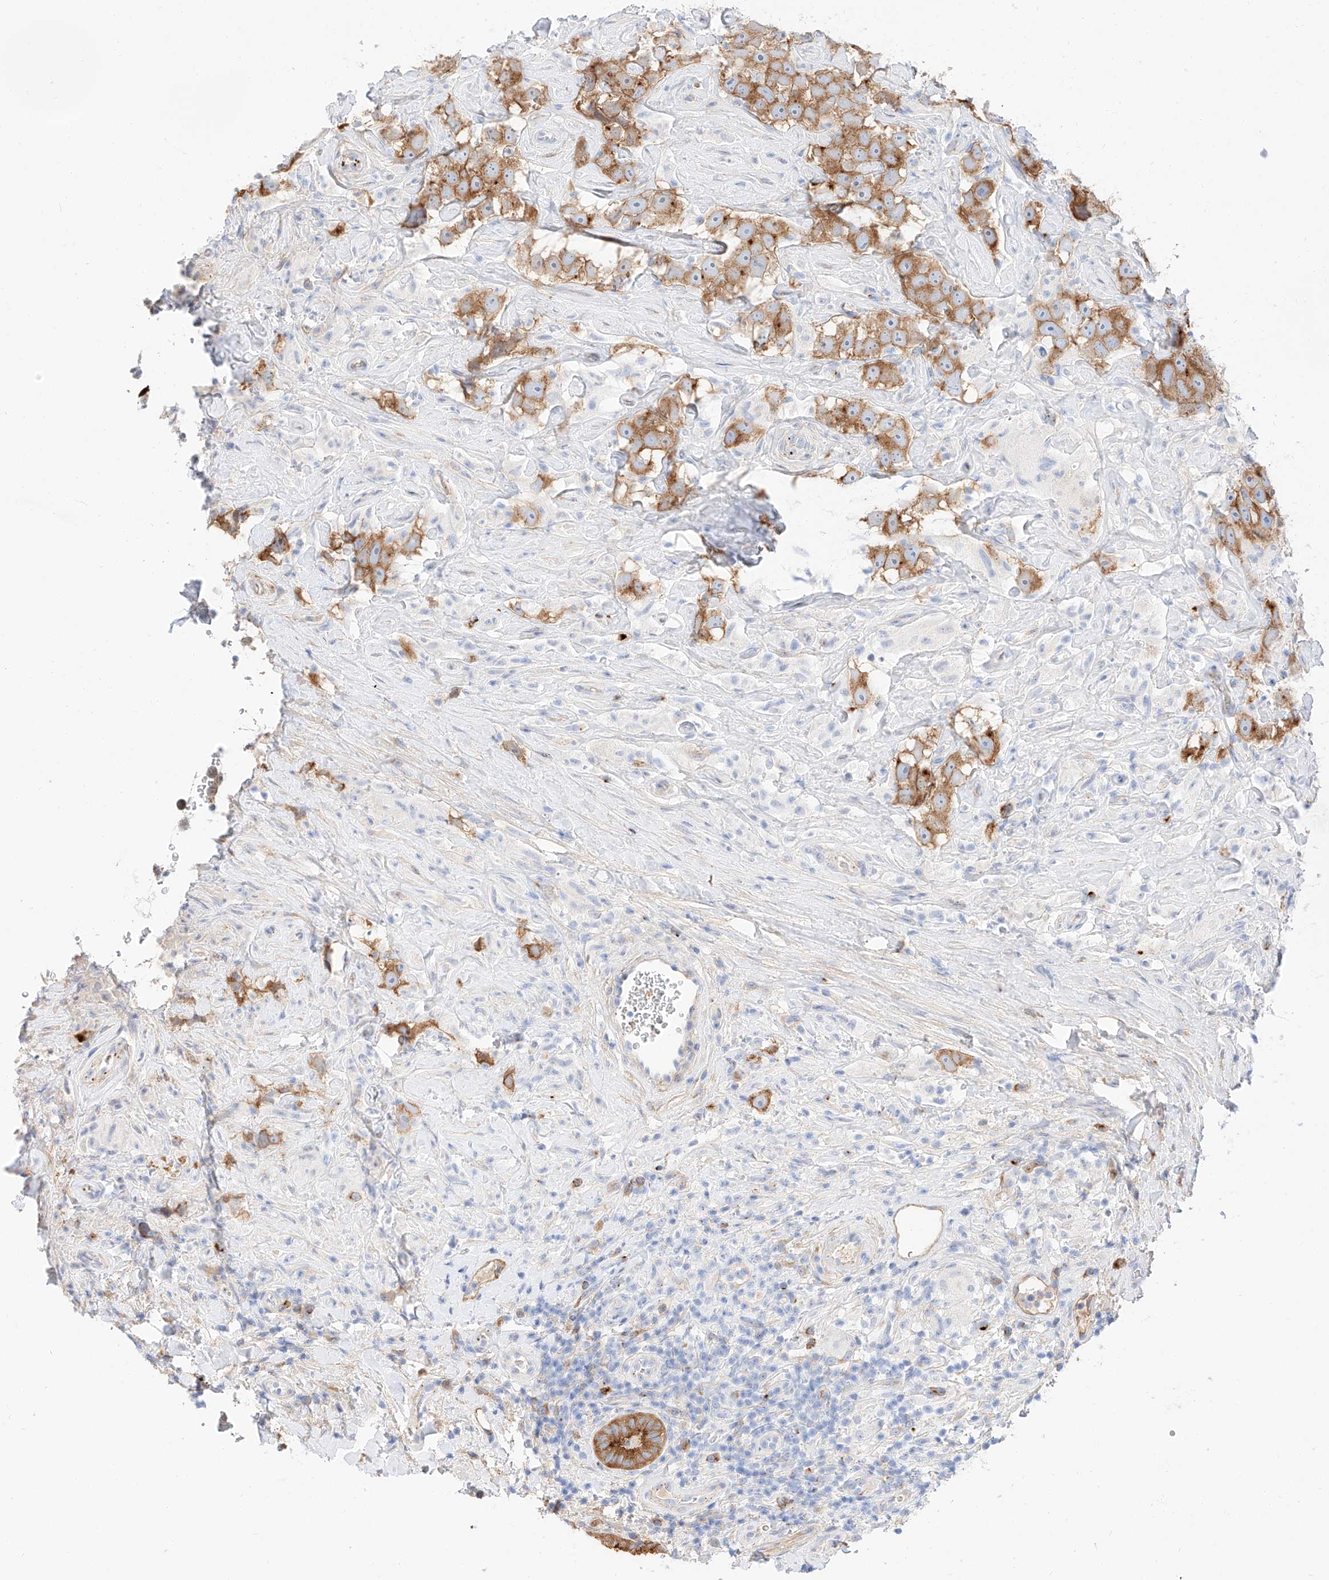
{"staining": {"intensity": "moderate", "quantity": ">75%", "location": "cytoplasmic/membranous"}, "tissue": "testis cancer", "cell_type": "Tumor cells", "image_type": "cancer", "snomed": [{"axis": "morphology", "description": "Seminoma, NOS"}, {"axis": "topography", "description": "Testis"}], "caption": "A brown stain labels moderate cytoplasmic/membranous positivity of a protein in human testis cancer (seminoma) tumor cells.", "gene": "MAP7", "patient": {"sex": "male", "age": 49}}